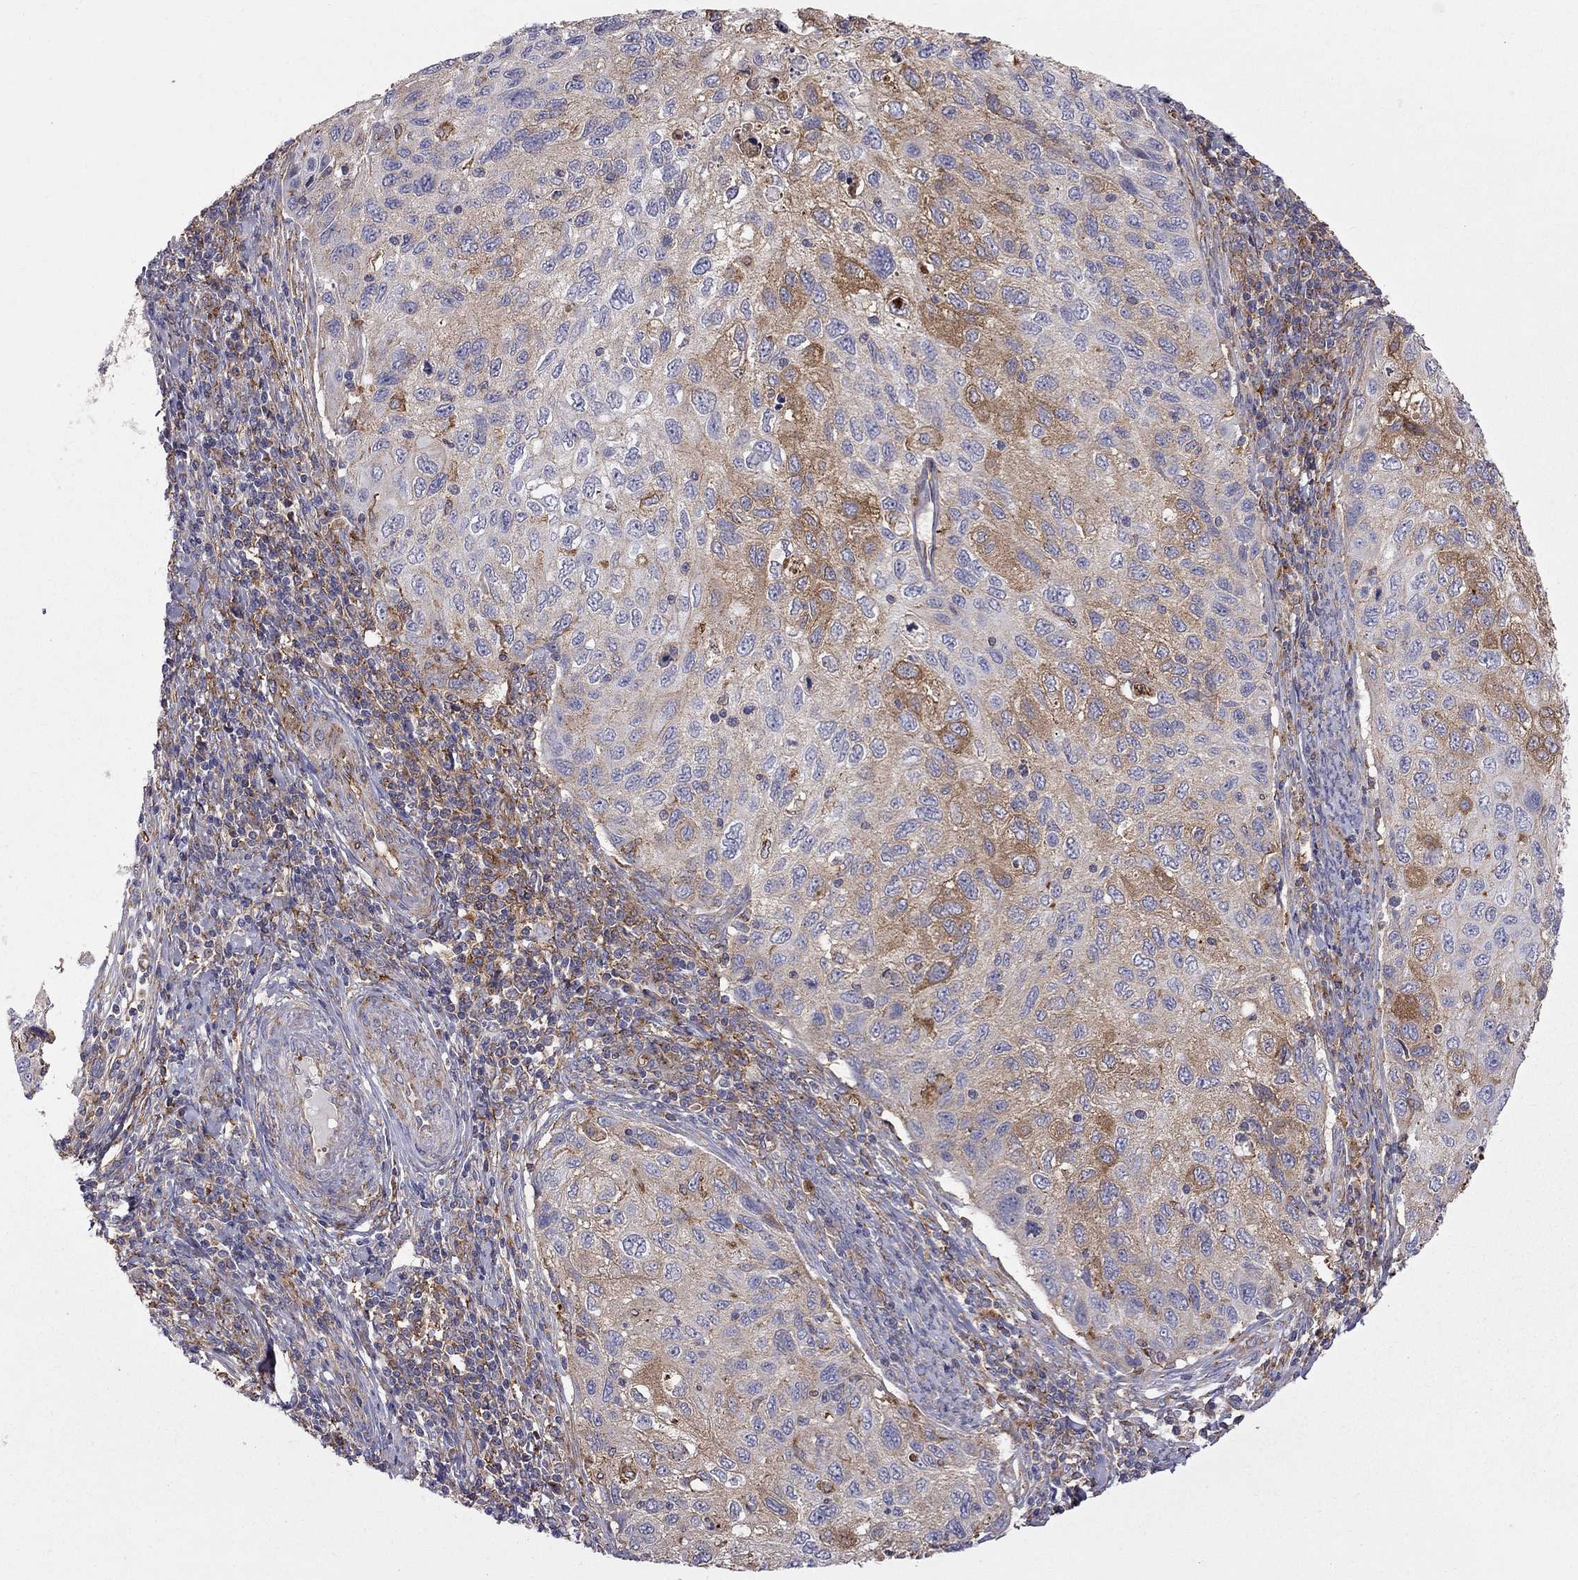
{"staining": {"intensity": "moderate", "quantity": "<25%", "location": "cytoplasmic/membranous"}, "tissue": "cervical cancer", "cell_type": "Tumor cells", "image_type": "cancer", "snomed": [{"axis": "morphology", "description": "Squamous cell carcinoma, NOS"}, {"axis": "topography", "description": "Cervix"}], "caption": "A photomicrograph showing moderate cytoplasmic/membranous staining in about <25% of tumor cells in cervical cancer, as visualized by brown immunohistochemical staining.", "gene": "EIF4E3", "patient": {"sex": "female", "age": 70}}